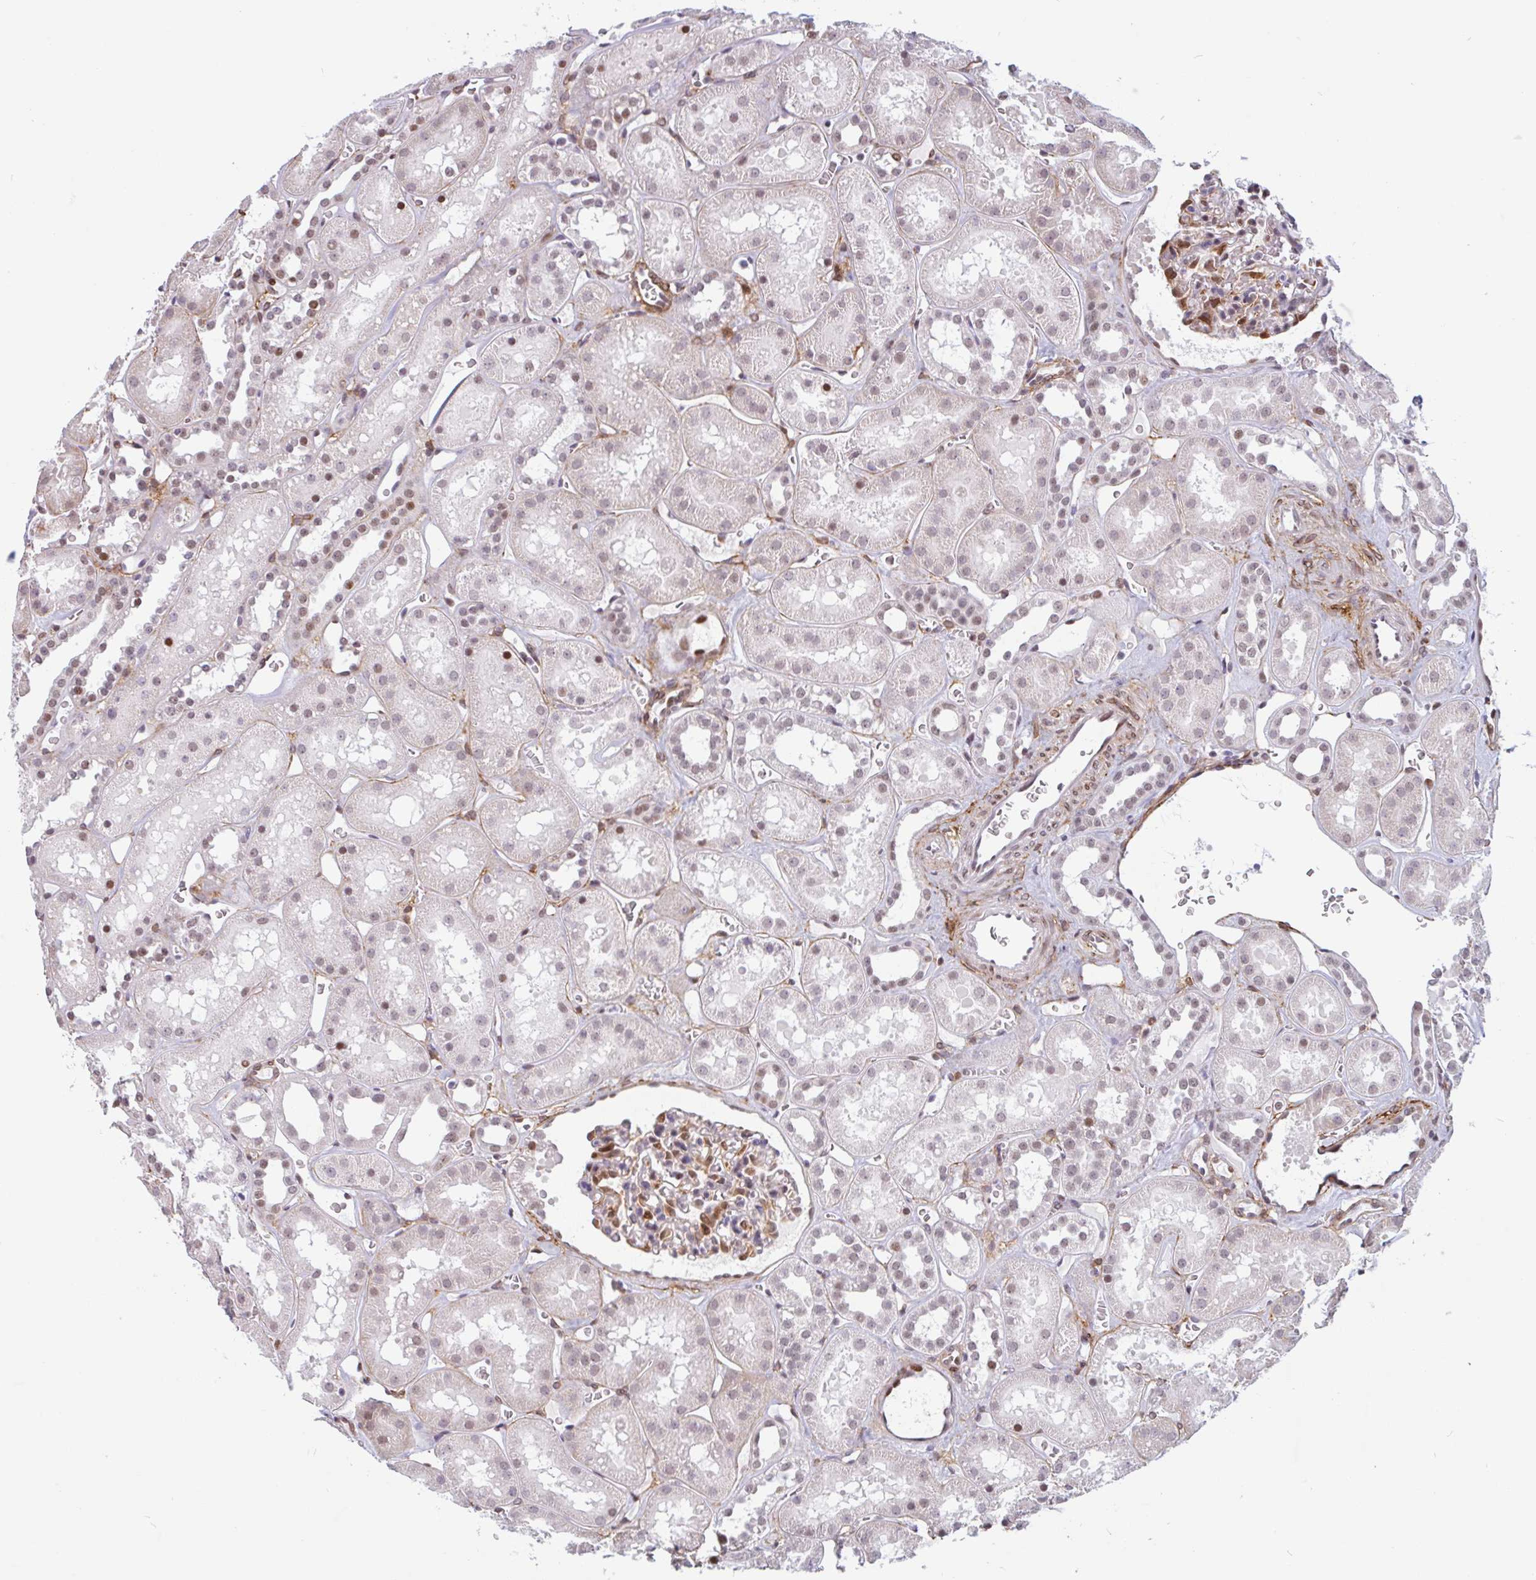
{"staining": {"intensity": "moderate", "quantity": "25%-75%", "location": "nuclear"}, "tissue": "kidney", "cell_type": "Cells in glomeruli", "image_type": "normal", "snomed": [{"axis": "morphology", "description": "Normal tissue, NOS"}, {"axis": "topography", "description": "Kidney"}], "caption": "Immunohistochemistry (IHC) of normal human kidney exhibits medium levels of moderate nuclear staining in approximately 25%-75% of cells in glomeruli. Nuclei are stained in blue.", "gene": "TMEM119", "patient": {"sex": "female", "age": 41}}